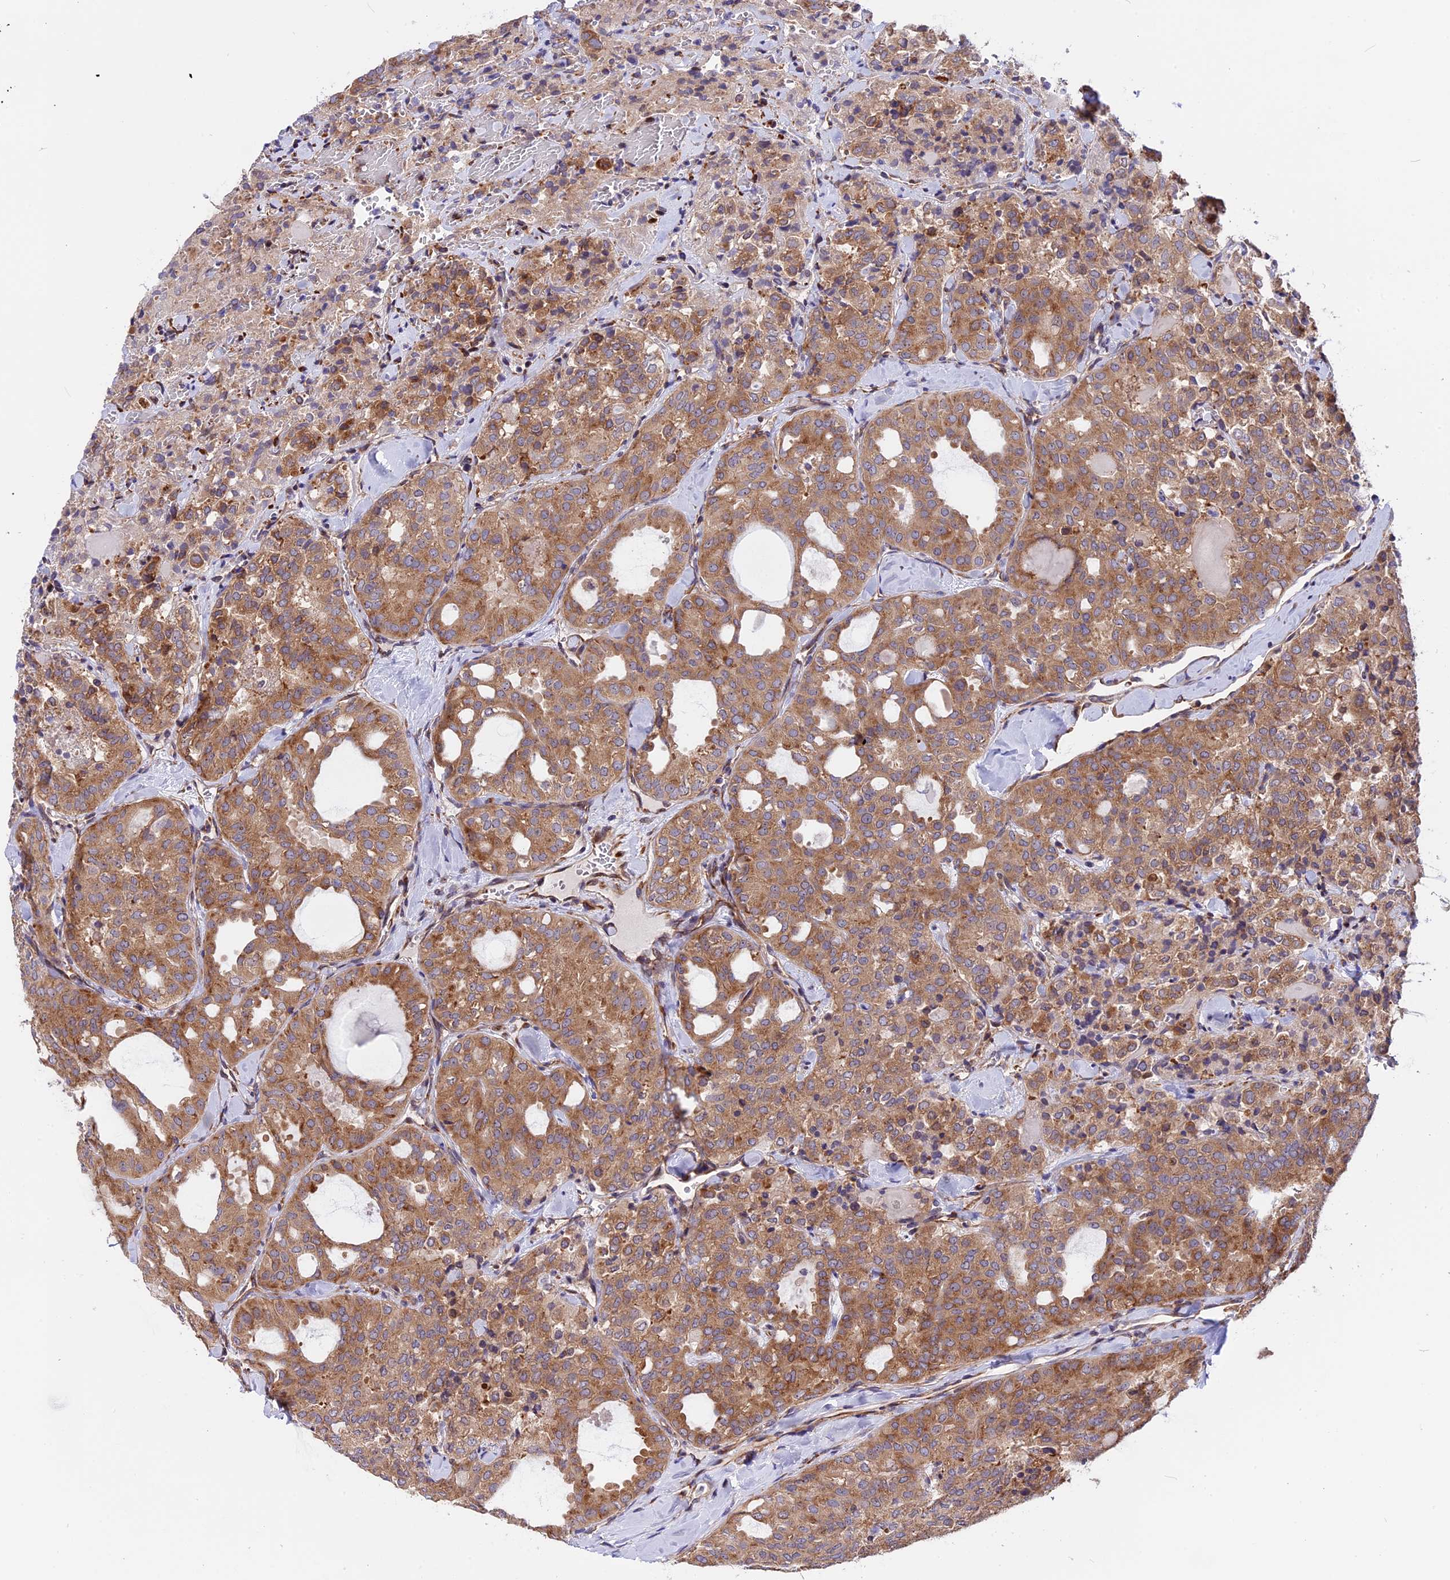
{"staining": {"intensity": "moderate", "quantity": ">75%", "location": "cytoplasmic/membranous"}, "tissue": "thyroid cancer", "cell_type": "Tumor cells", "image_type": "cancer", "snomed": [{"axis": "morphology", "description": "Follicular adenoma carcinoma, NOS"}, {"axis": "topography", "description": "Thyroid gland"}], "caption": "Follicular adenoma carcinoma (thyroid) stained with a protein marker exhibits moderate staining in tumor cells.", "gene": "GNPTAB", "patient": {"sex": "male", "age": 75}}